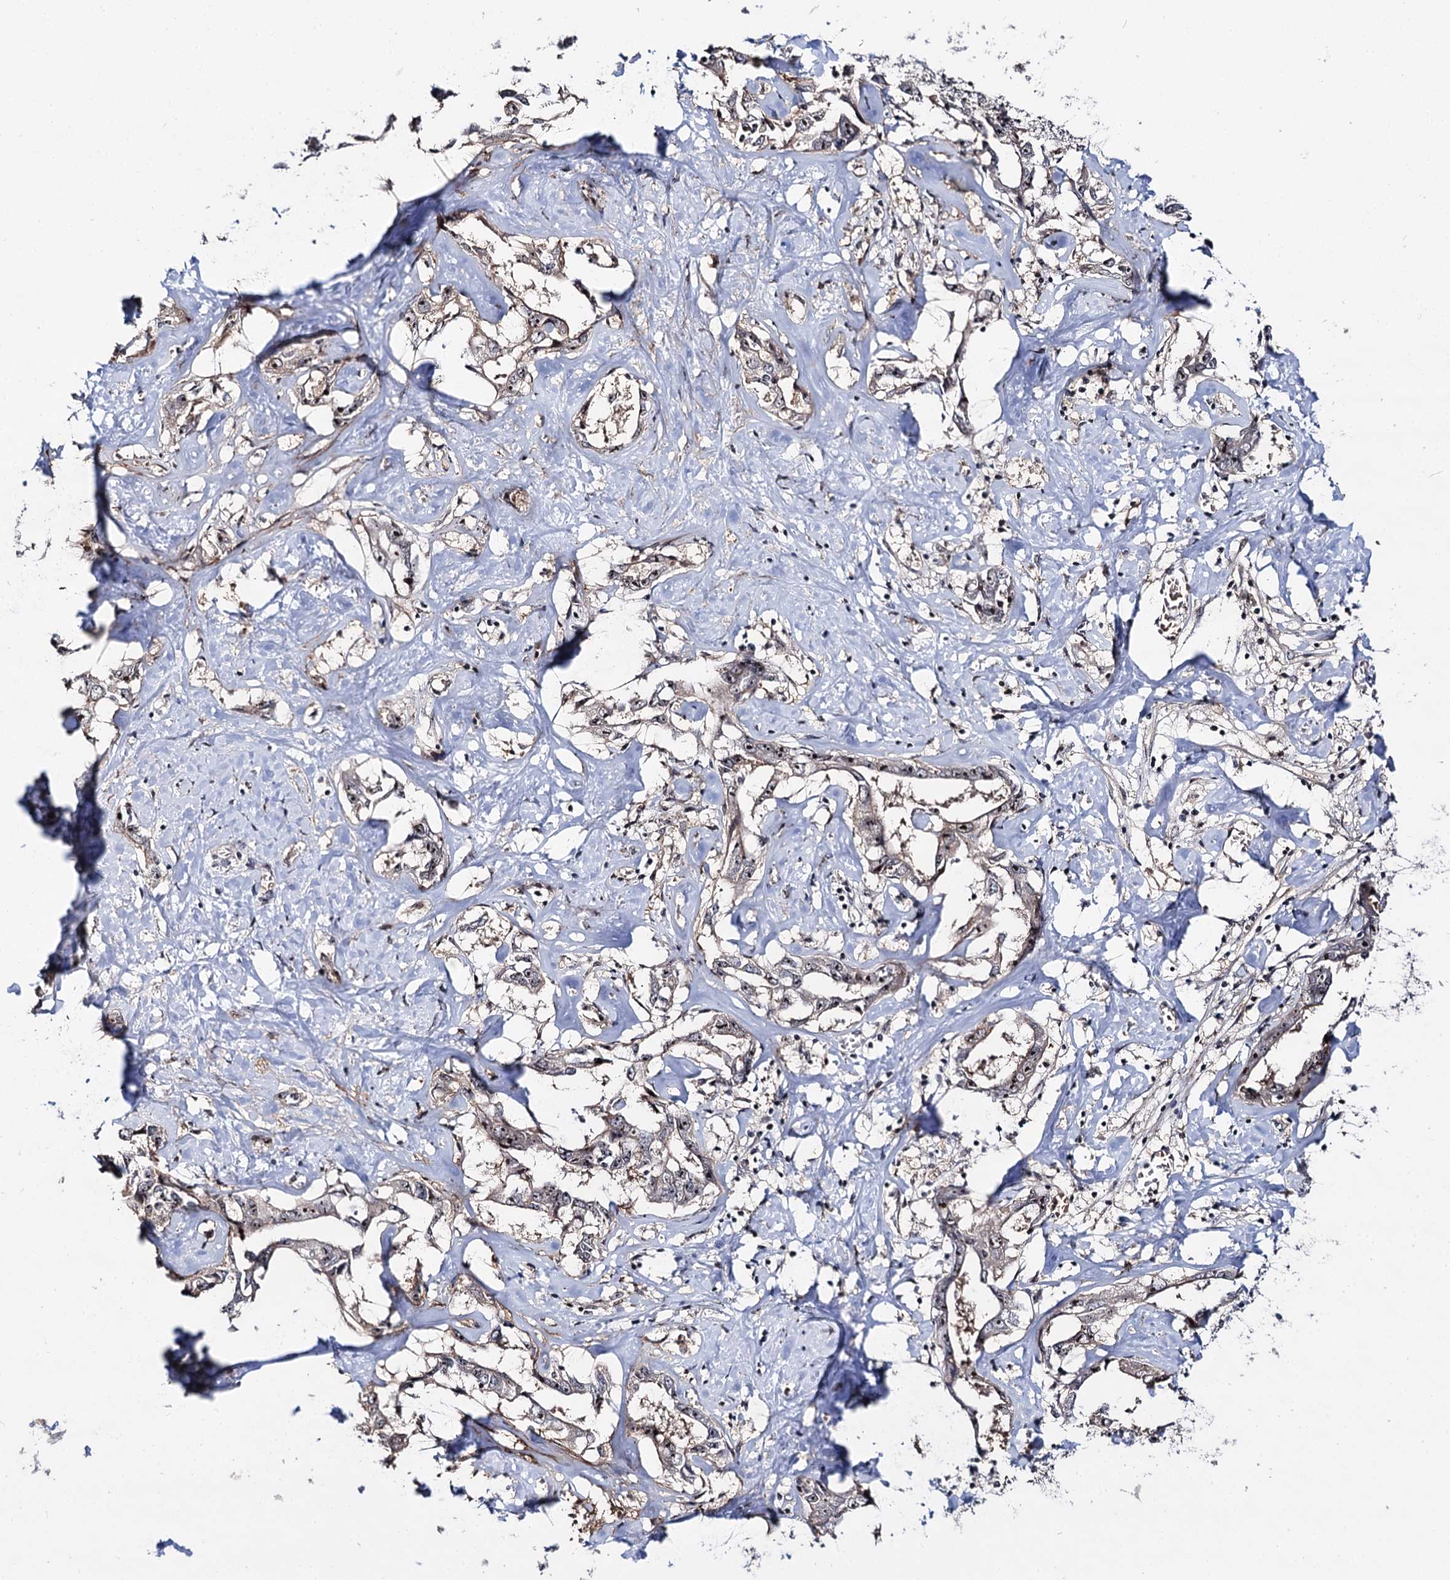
{"staining": {"intensity": "moderate", "quantity": "25%-75%", "location": "nuclear"}, "tissue": "liver cancer", "cell_type": "Tumor cells", "image_type": "cancer", "snomed": [{"axis": "morphology", "description": "Cholangiocarcinoma"}, {"axis": "topography", "description": "Liver"}], "caption": "DAB immunohistochemical staining of human liver cholangiocarcinoma shows moderate nuclear protein expression in approximately 25%-75% of tumor cells.", "gene": "SUPT20H", "patient": {"sex": "male", "age": 59}}